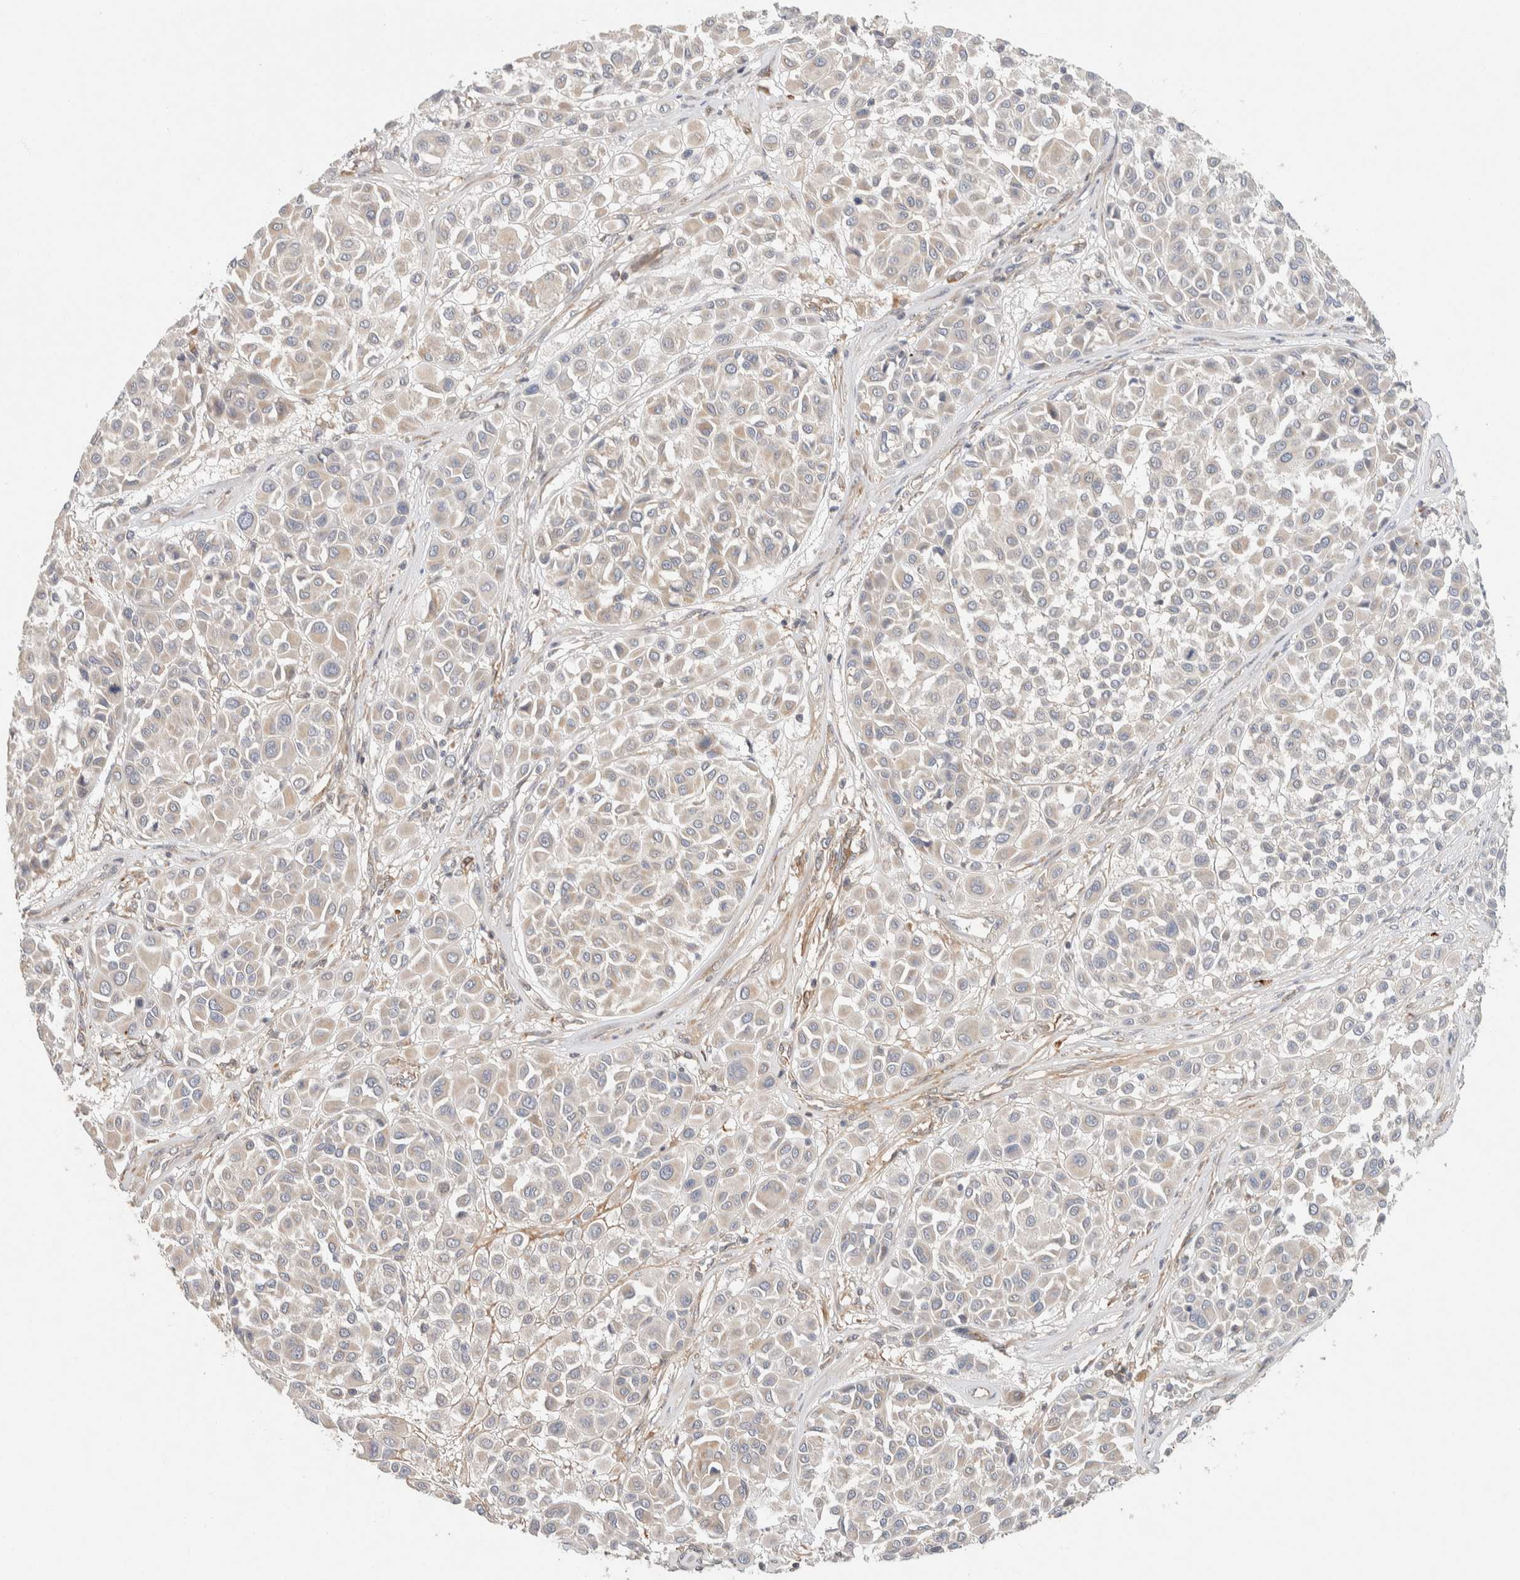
{"staining": {"intensity": "negative", "quantity": "none", "location": "none"}, "tissue": "melanoma", "cell_type": "Tumor cells", "image_type": "cancer", "snomed": [{"axis": "morphology", "description": "Malignant melanoma, Metastatic site"}, {"axis": "topography", "description": "Soft tissue"}], "caption": "Malignant melanoma (metastatic site) stained for a protein using IHC demonstrates no expression tumor cells.", "gene": "KIF9", "patient": {"sex": "male", "age": 41}}